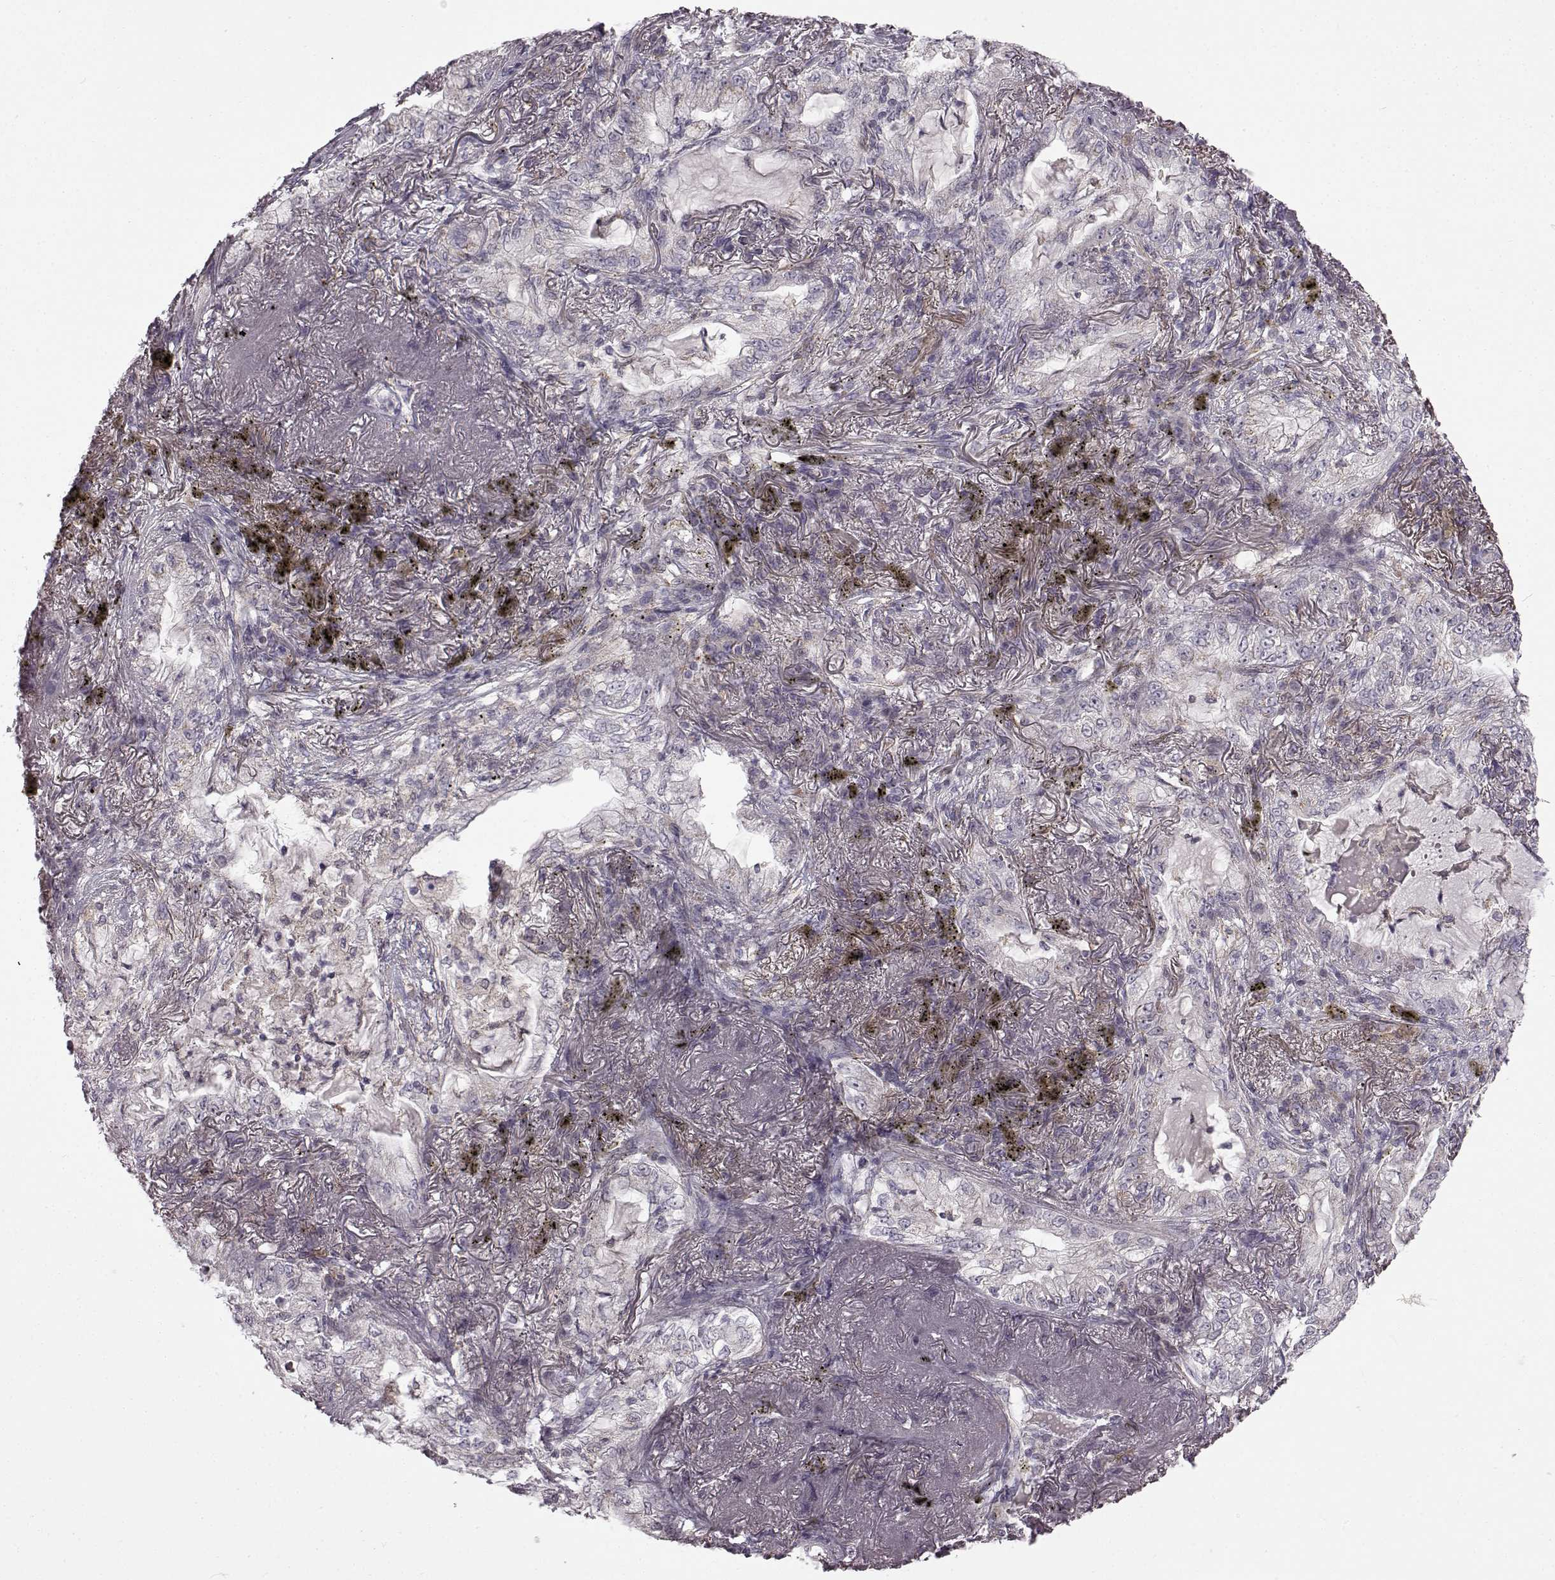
{"staining": {"intensity": "negative", "quantity": "none", "location": "none"}, "tissue": "lung cancer", "cell_type": "Tumor cells", "image_type": "cancer", "snomed": [{"axis": "morphology", "description": "Adenocarcinoma, NOS"}, {"axis": "topography", "description": "Lung"}], "caption": "Lung cancer (adenocarcinoma) was stained to show a protein in brown. There is no significant positivity in tumor cells.", "gene": "B3GNT6", "patient": {"sex": "female", "age": 73}}